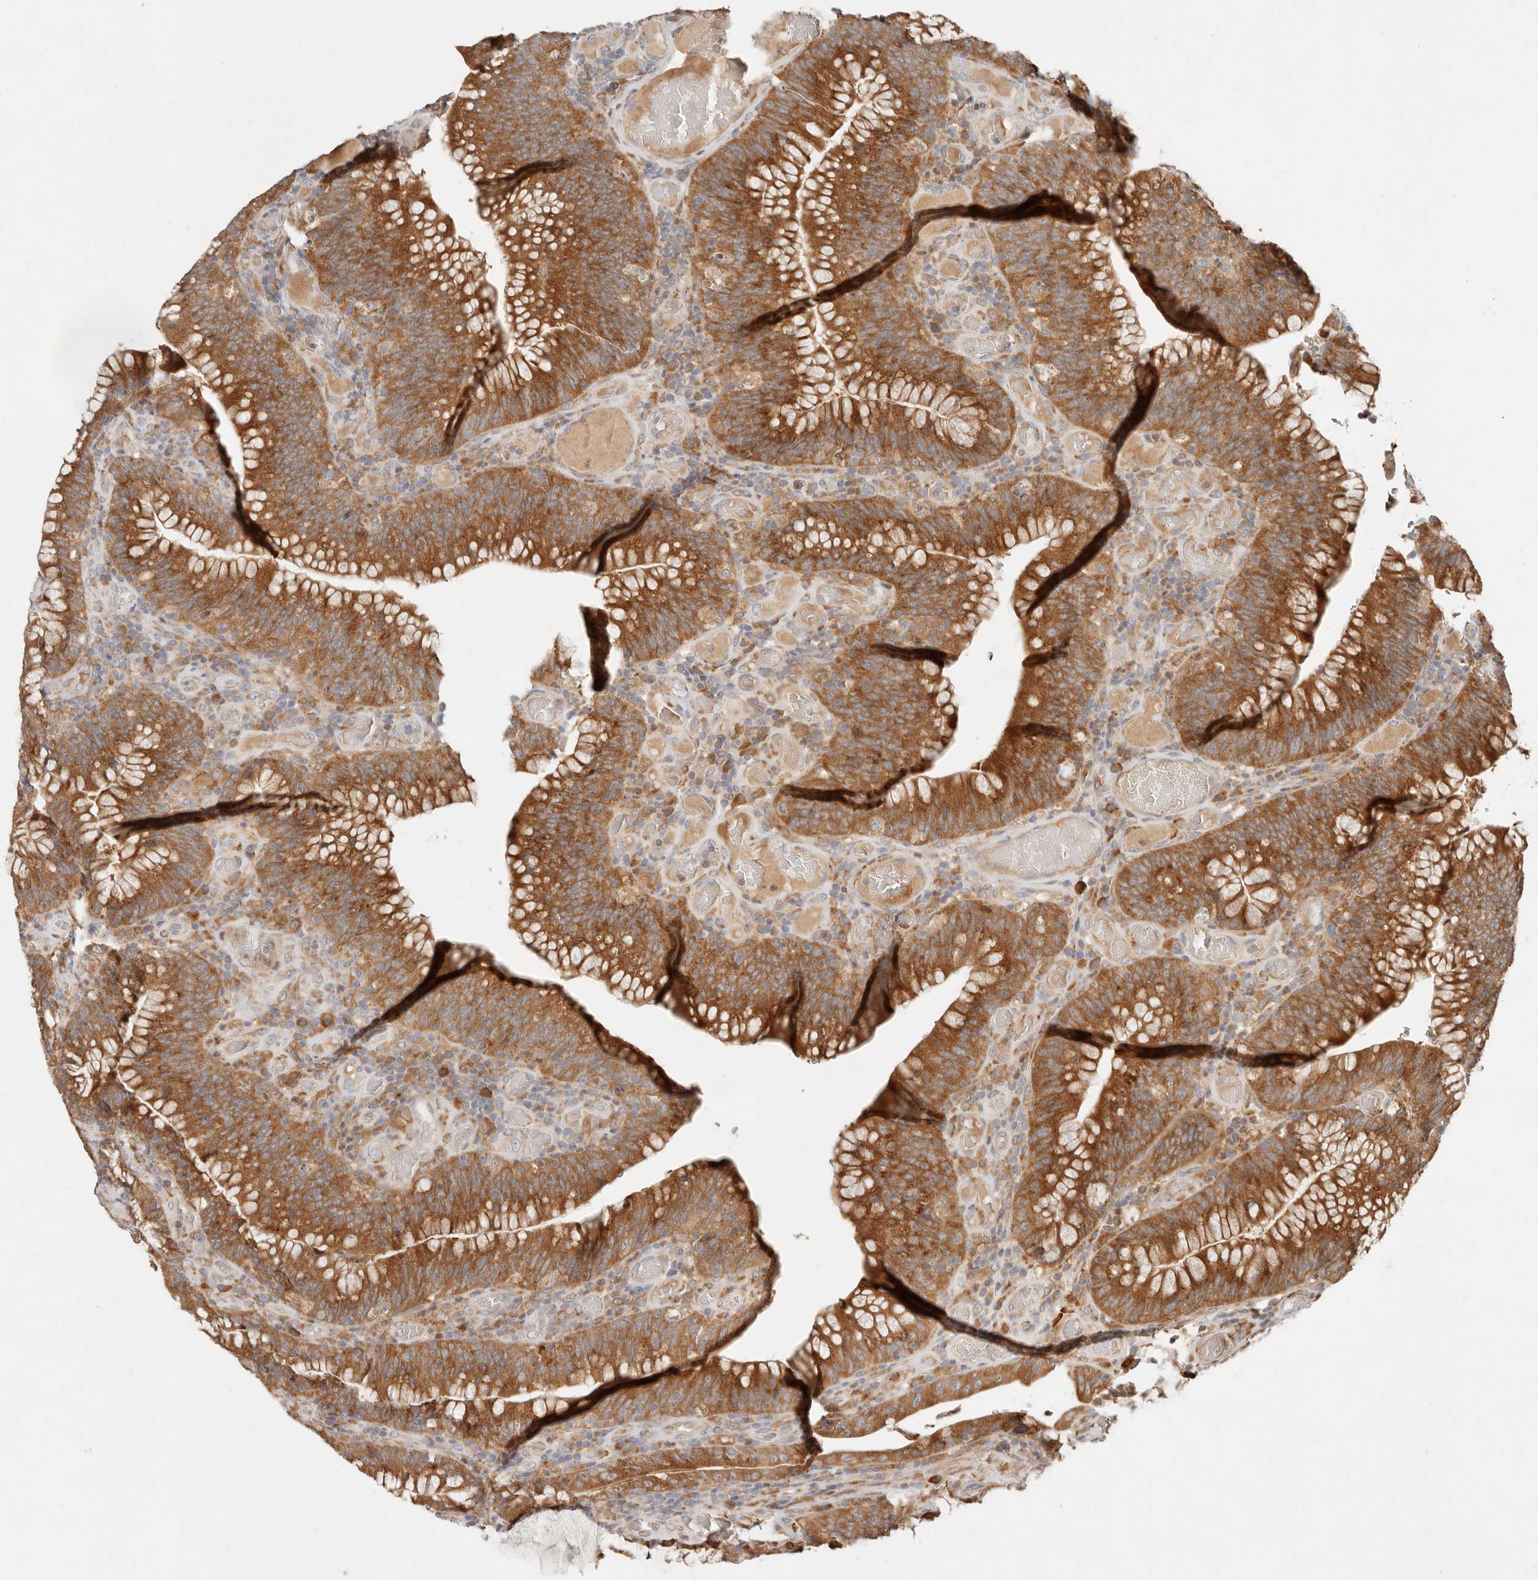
{"staining": {"intensity": "strong", "quantity": ">75%", "location": "cytoplasmic/membranous"}, "tissue": "colorectal cancer", "cell_type": "Tumor cells", "image_type": "cancer", "snomed": [{"axis": "morphology", "description": "Normal tissue, NOS"}, {"axis": "topography", "description": "Colon"}], "caption": "Immunohistochemical staining of colorectal cancer shows strong cytoplasmic/membranous protein staining in about >75% of tumor cells. (IHC, brightfield microscopy, high magnification).", "gene": "ARHGEF10L", "patient": {"sex": "female", "age": 82}}